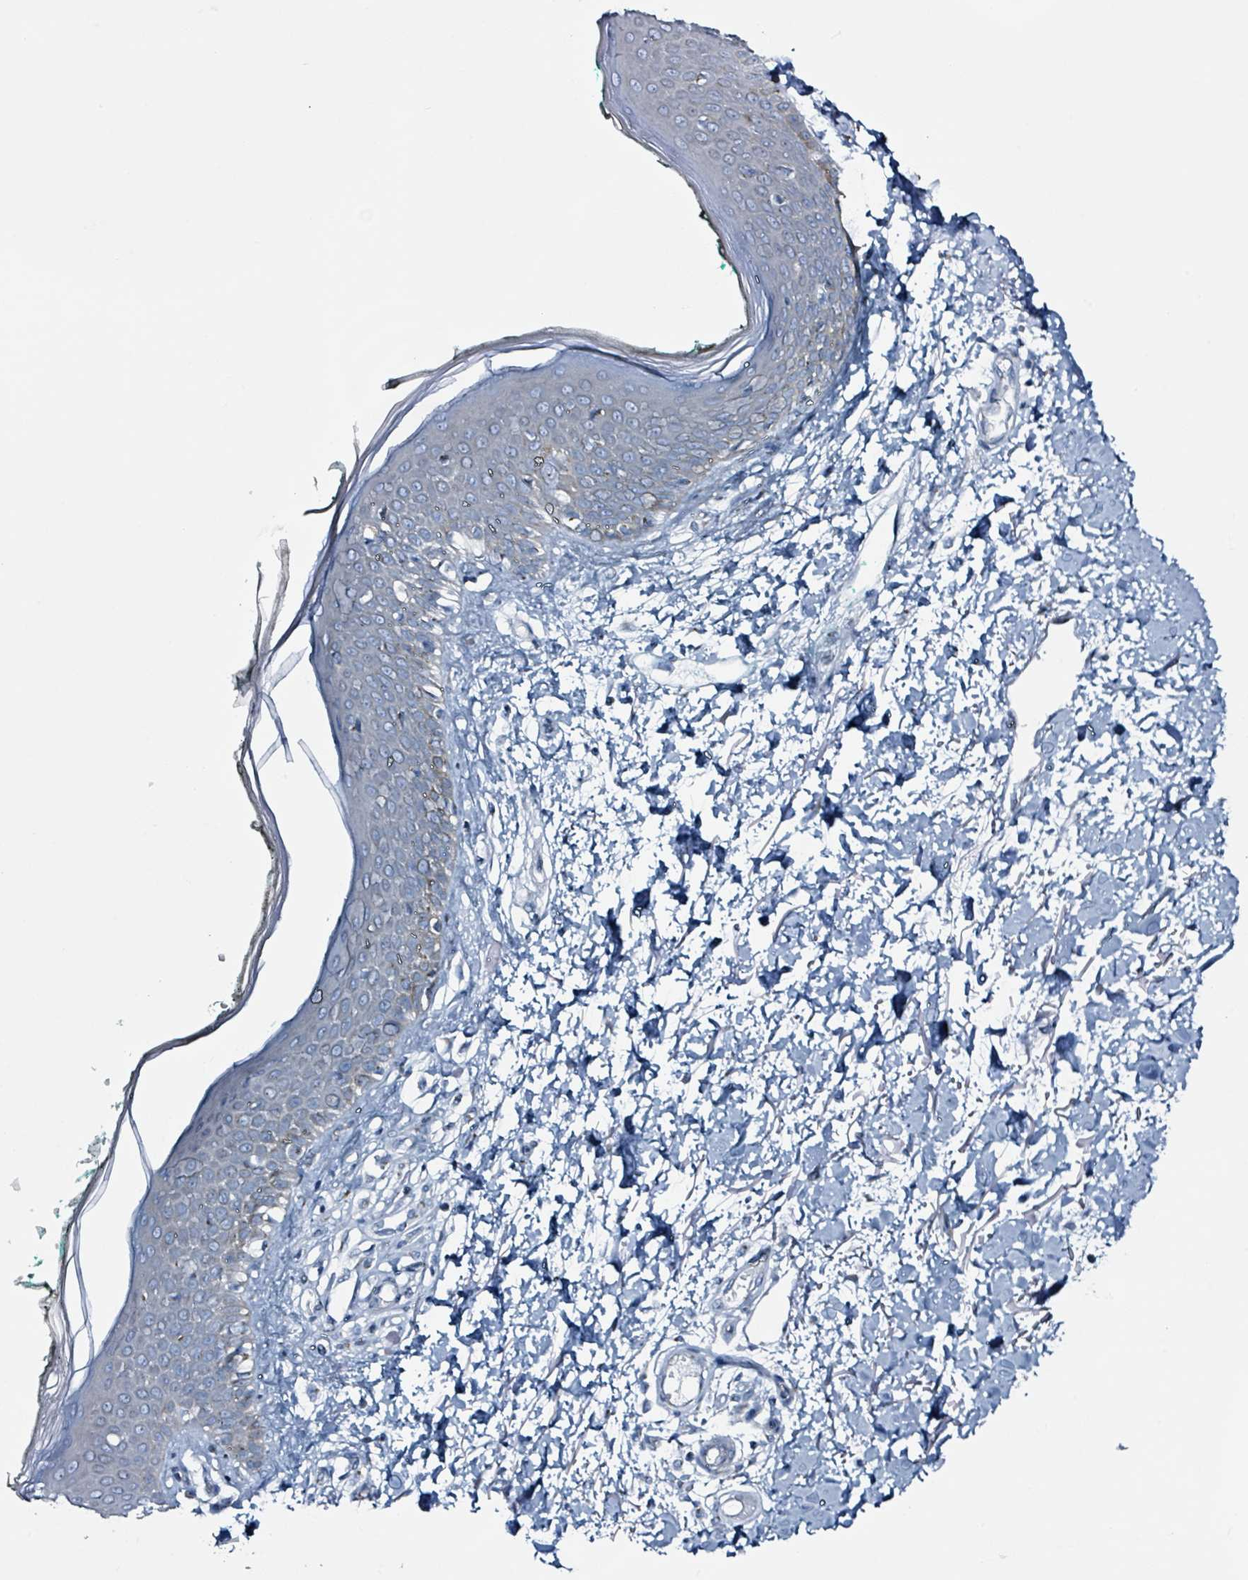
{"staining": {"intensity": "negative", "quantity": "none", "location": "none"}, "tissue": "skin", "cell_type": "Fibroblasts", "image_type": "normal", "snomed": [{"axis": "morphology", "description": "Normal tissue, NOS"}, {"axis": "morphology", "description": "Malignant melanoma, NOS"}, {"axis": "topography", "description": "Skin"}], "caption": "A high-resolution micrograph shows immunohistochemistry (IHC) staining of benign skin, which shows no significant expression in fibroblasts.", "gene": "B3GAT3", "patient": {"sex": "male", "age": 62}}